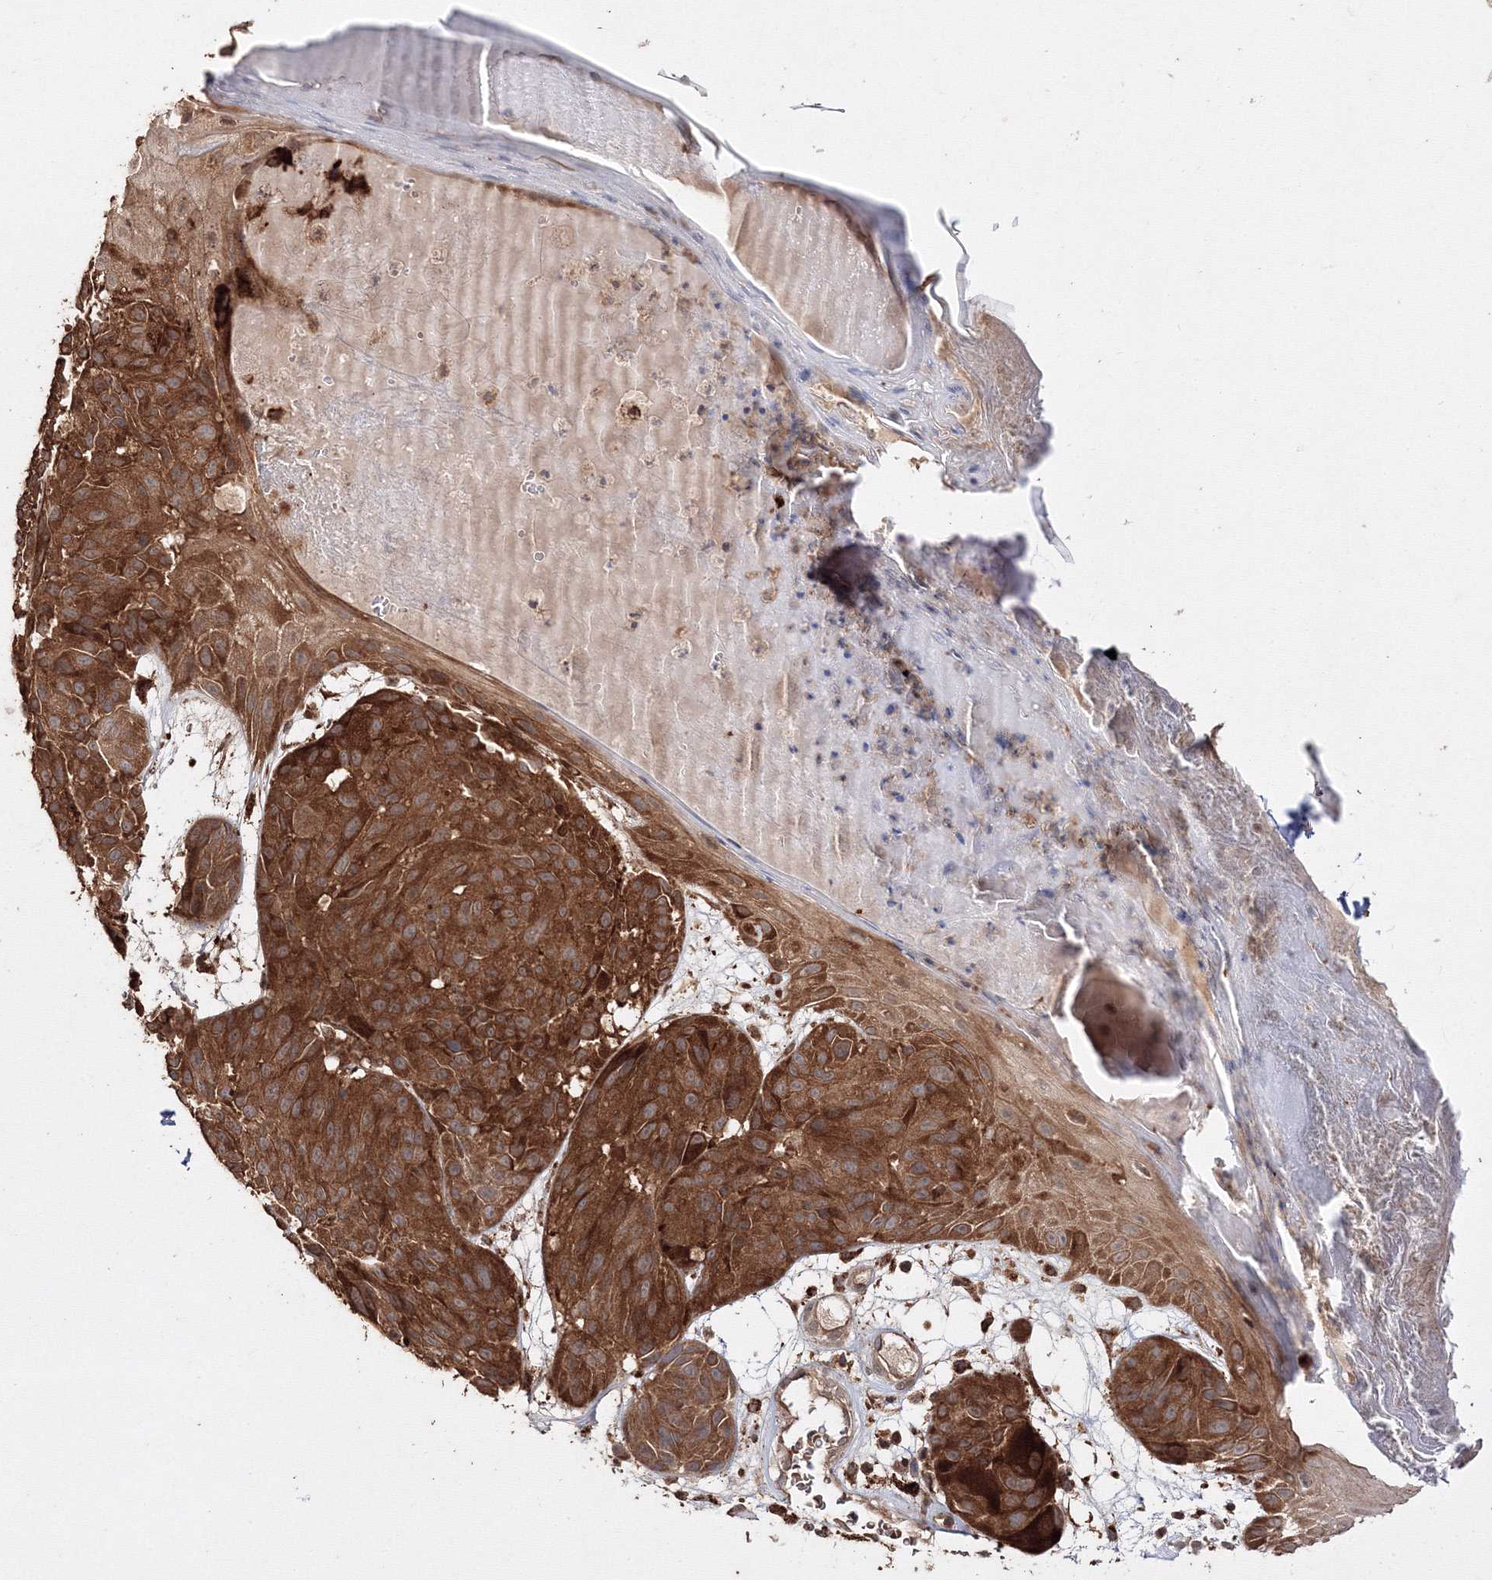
{"staining": {"intensity": "strong", "quantity": ">75%", "location": "cytoplasmic/membranous"}, "tissue": "melanoma", "cell_type": "Tumor cells", "image_type": "cancer", "snomed": [{"axis": "morphology", "description": "Malignant melanoma, NOS"}, {"axis": "topography", "description": "Skin"}], "caption": "A brown stain labels strong cytoplasmic/membranous positivity of a protein in human malignant melanoma tumor cells.", "gene": "DDO", "patient": {"sex": "male", "age": 83}}